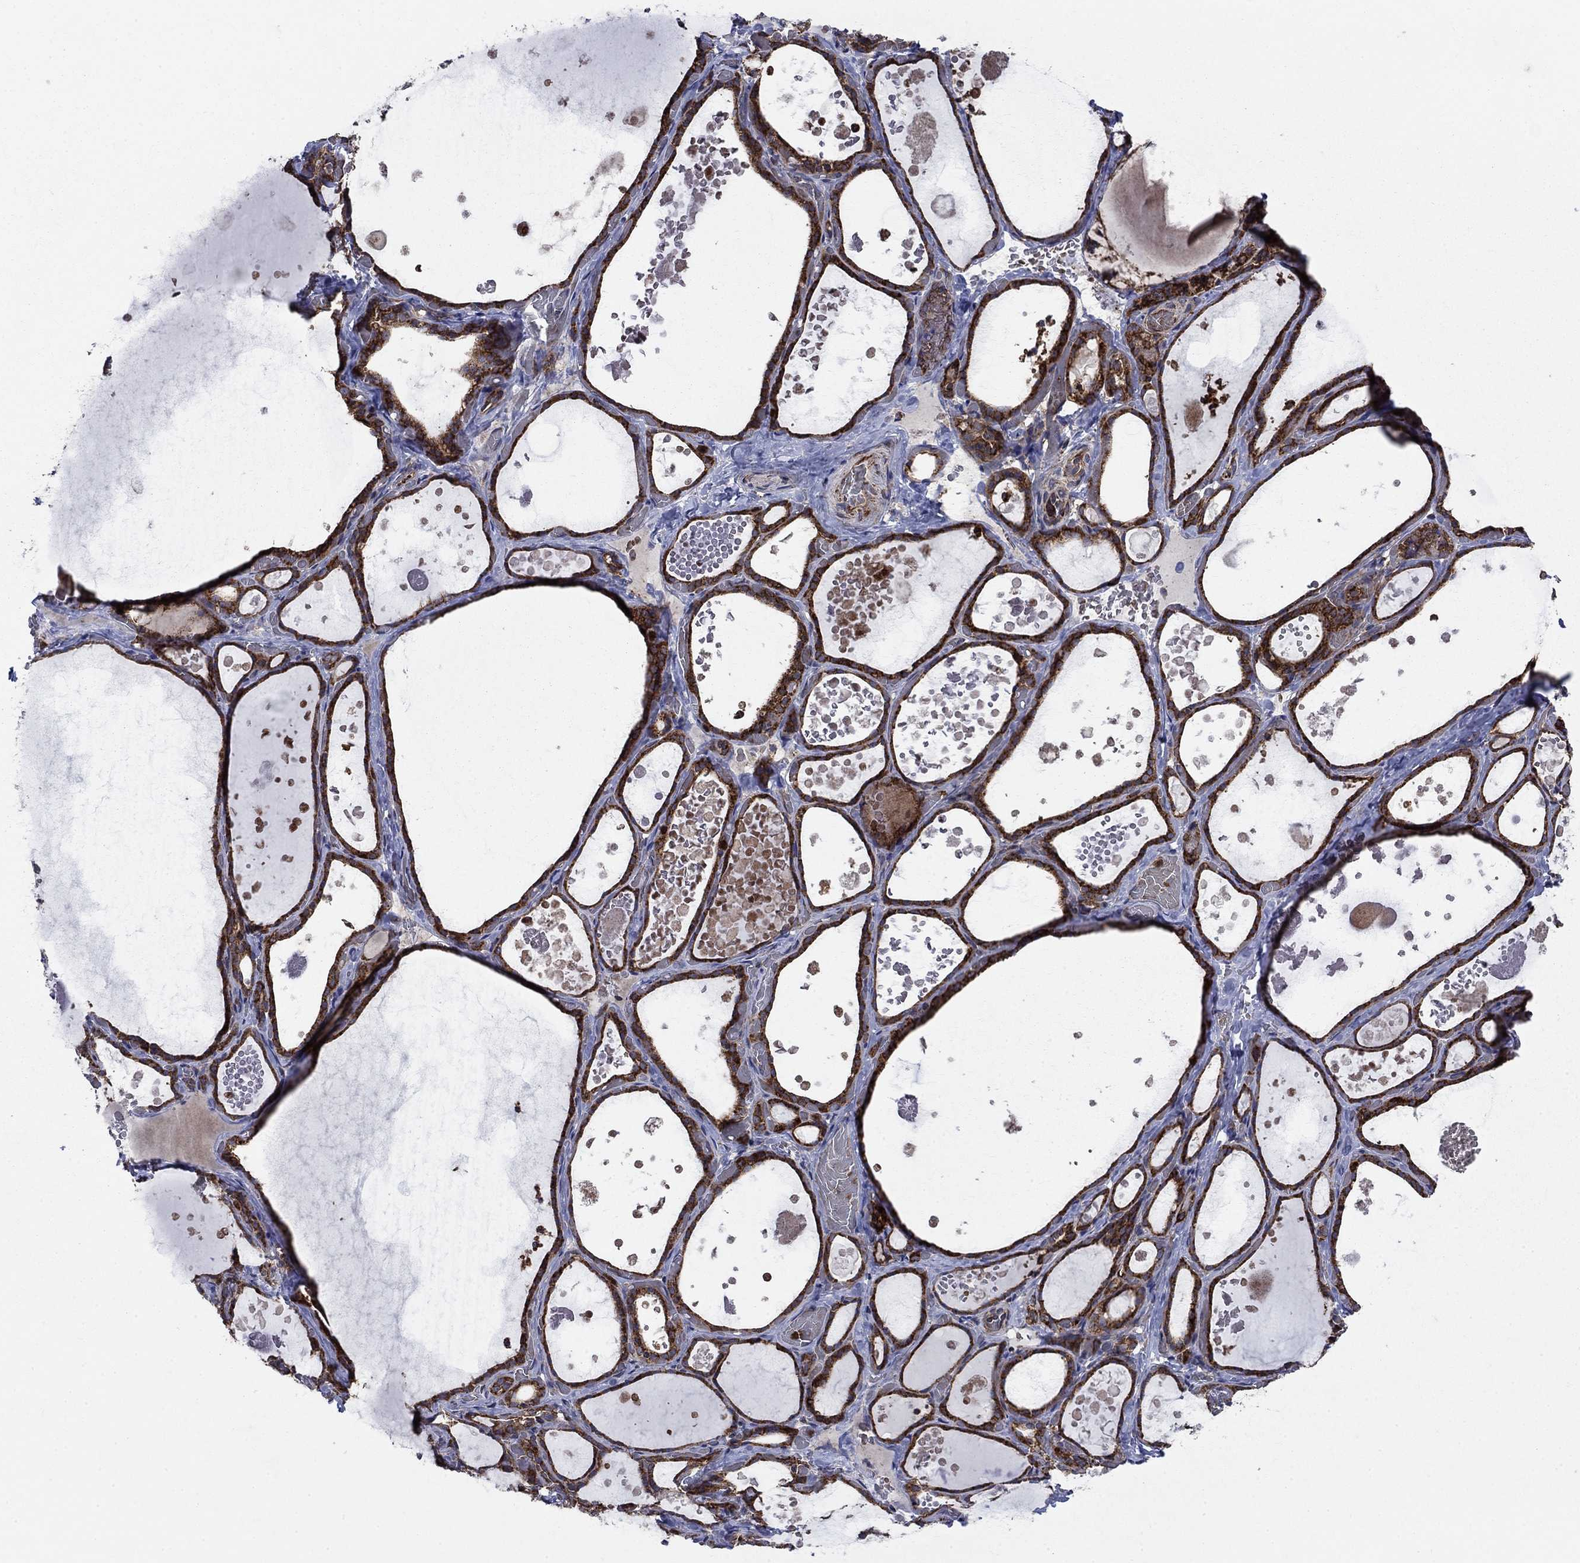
{"staining": {"intensity": "strong", "quantity": ">75%", "location": "cytoplasmic/membranous"}, "tissue": "thyroid gland", "cell_type": "Glandular cells", "image_type": "normal", "snomed": [{"axis": "morphology", "description": "Normal tissue, NOS"}, {"axis": "topography", "description": "Thyroid gland"}], "caption": "Benign thyroid gland displays strong cytoplasmic/membranous staining in approximately >75% of glandular cells.", "gene": "RNF19B", "patient": {"sex": "female", "age": 56}}